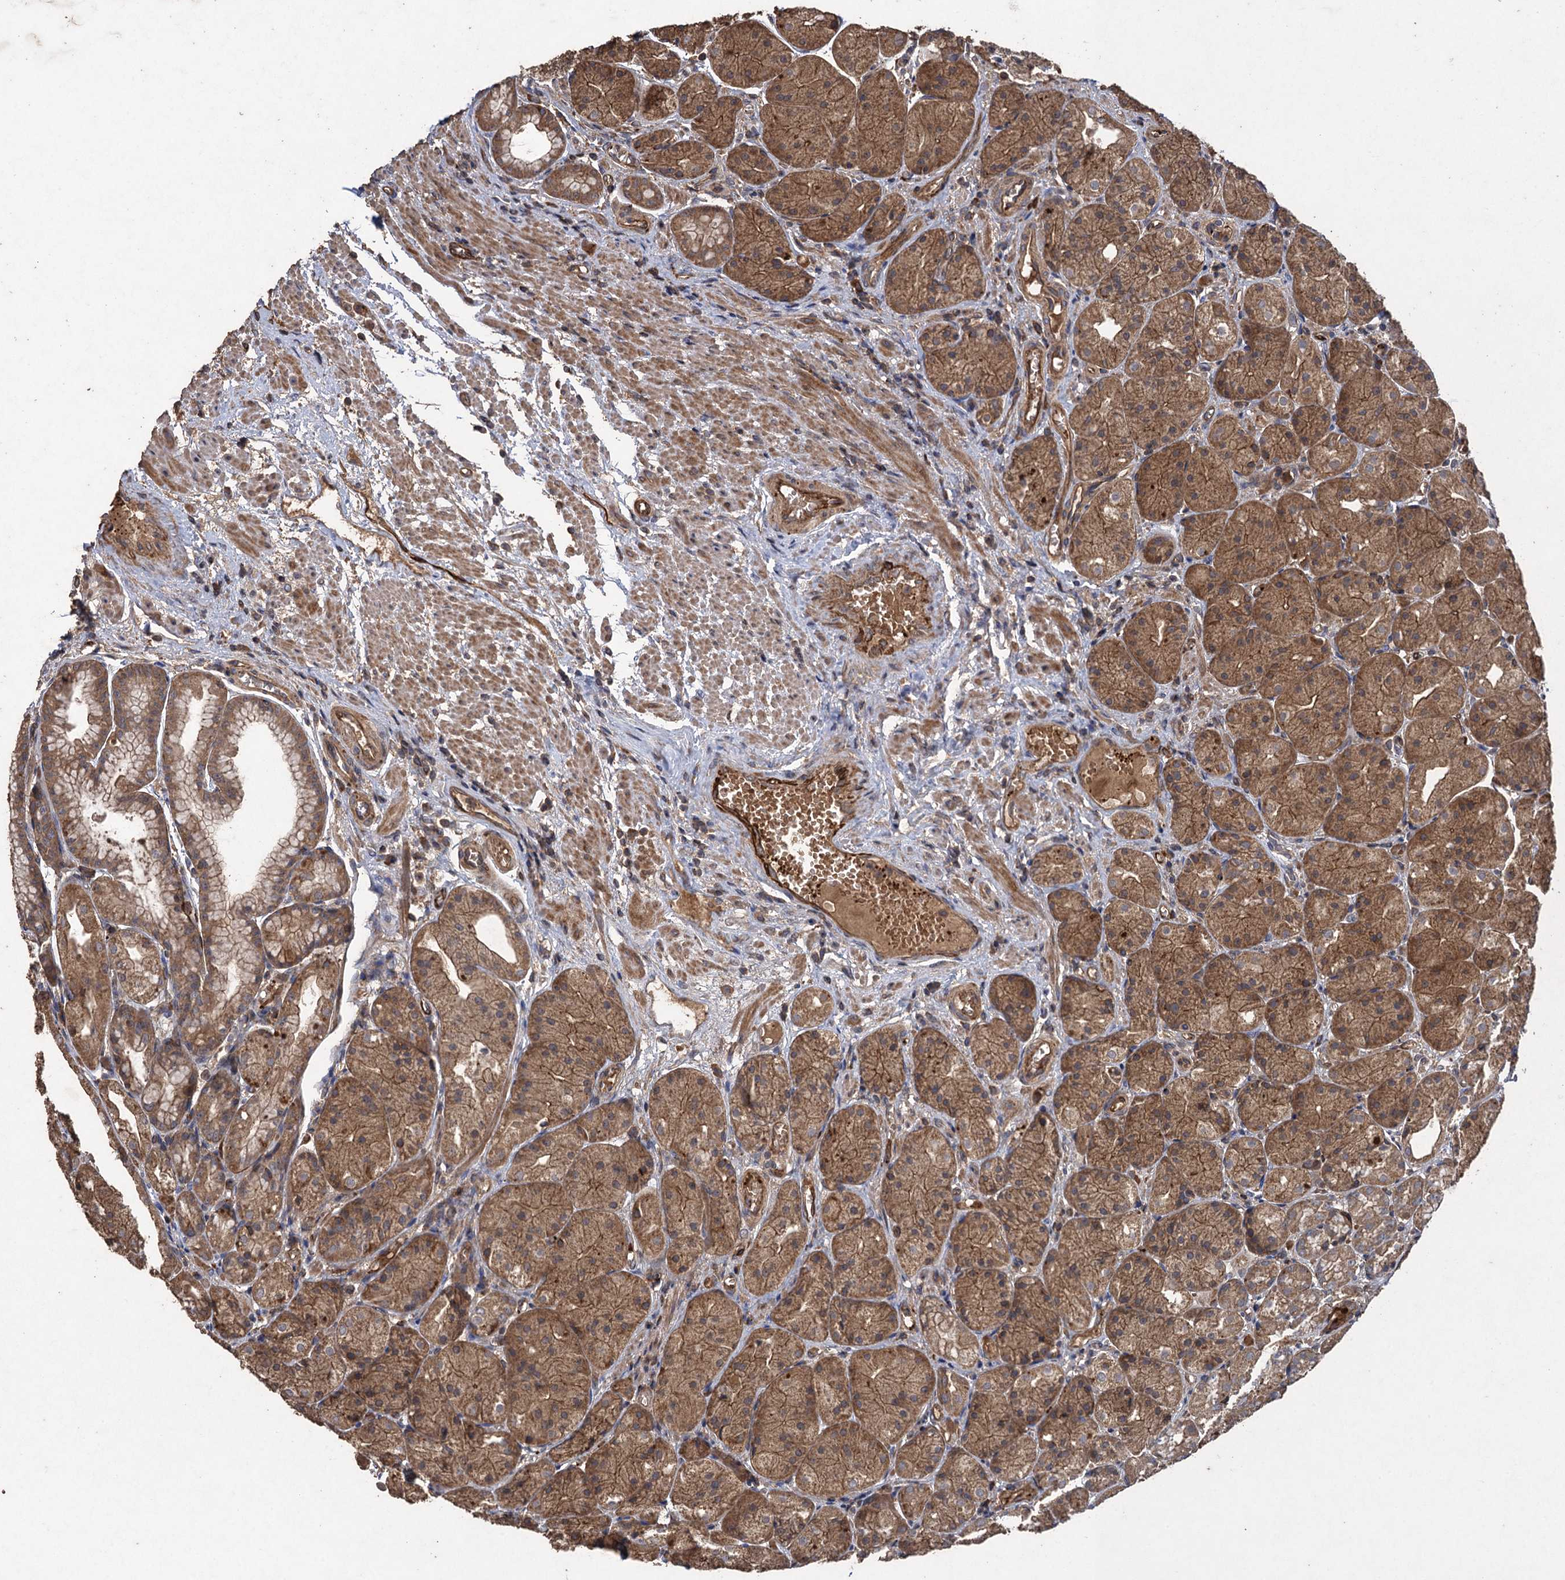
{"staining": {"intensity": "moderate", "quantity": ">75%", "location": "cytoplasmic/membranous"}, "tissue": "stomach", "cell_type": "Glandular cells", "image_type": "normal", "snomed": [{"axis": "morphology", "description": "Normal tissue, NOS"}, {"axis": "topography", "description": "Stomach, upper"}], "caption": "Approximately >75% of glandular cells in unremarkable human stomach reveal moderate cytoplasmic/membranous protein expression as visualized by brown immunohistochemical staining.", "gene": "TXNDC11", "patient": {"sex": "male", "age": 72}}